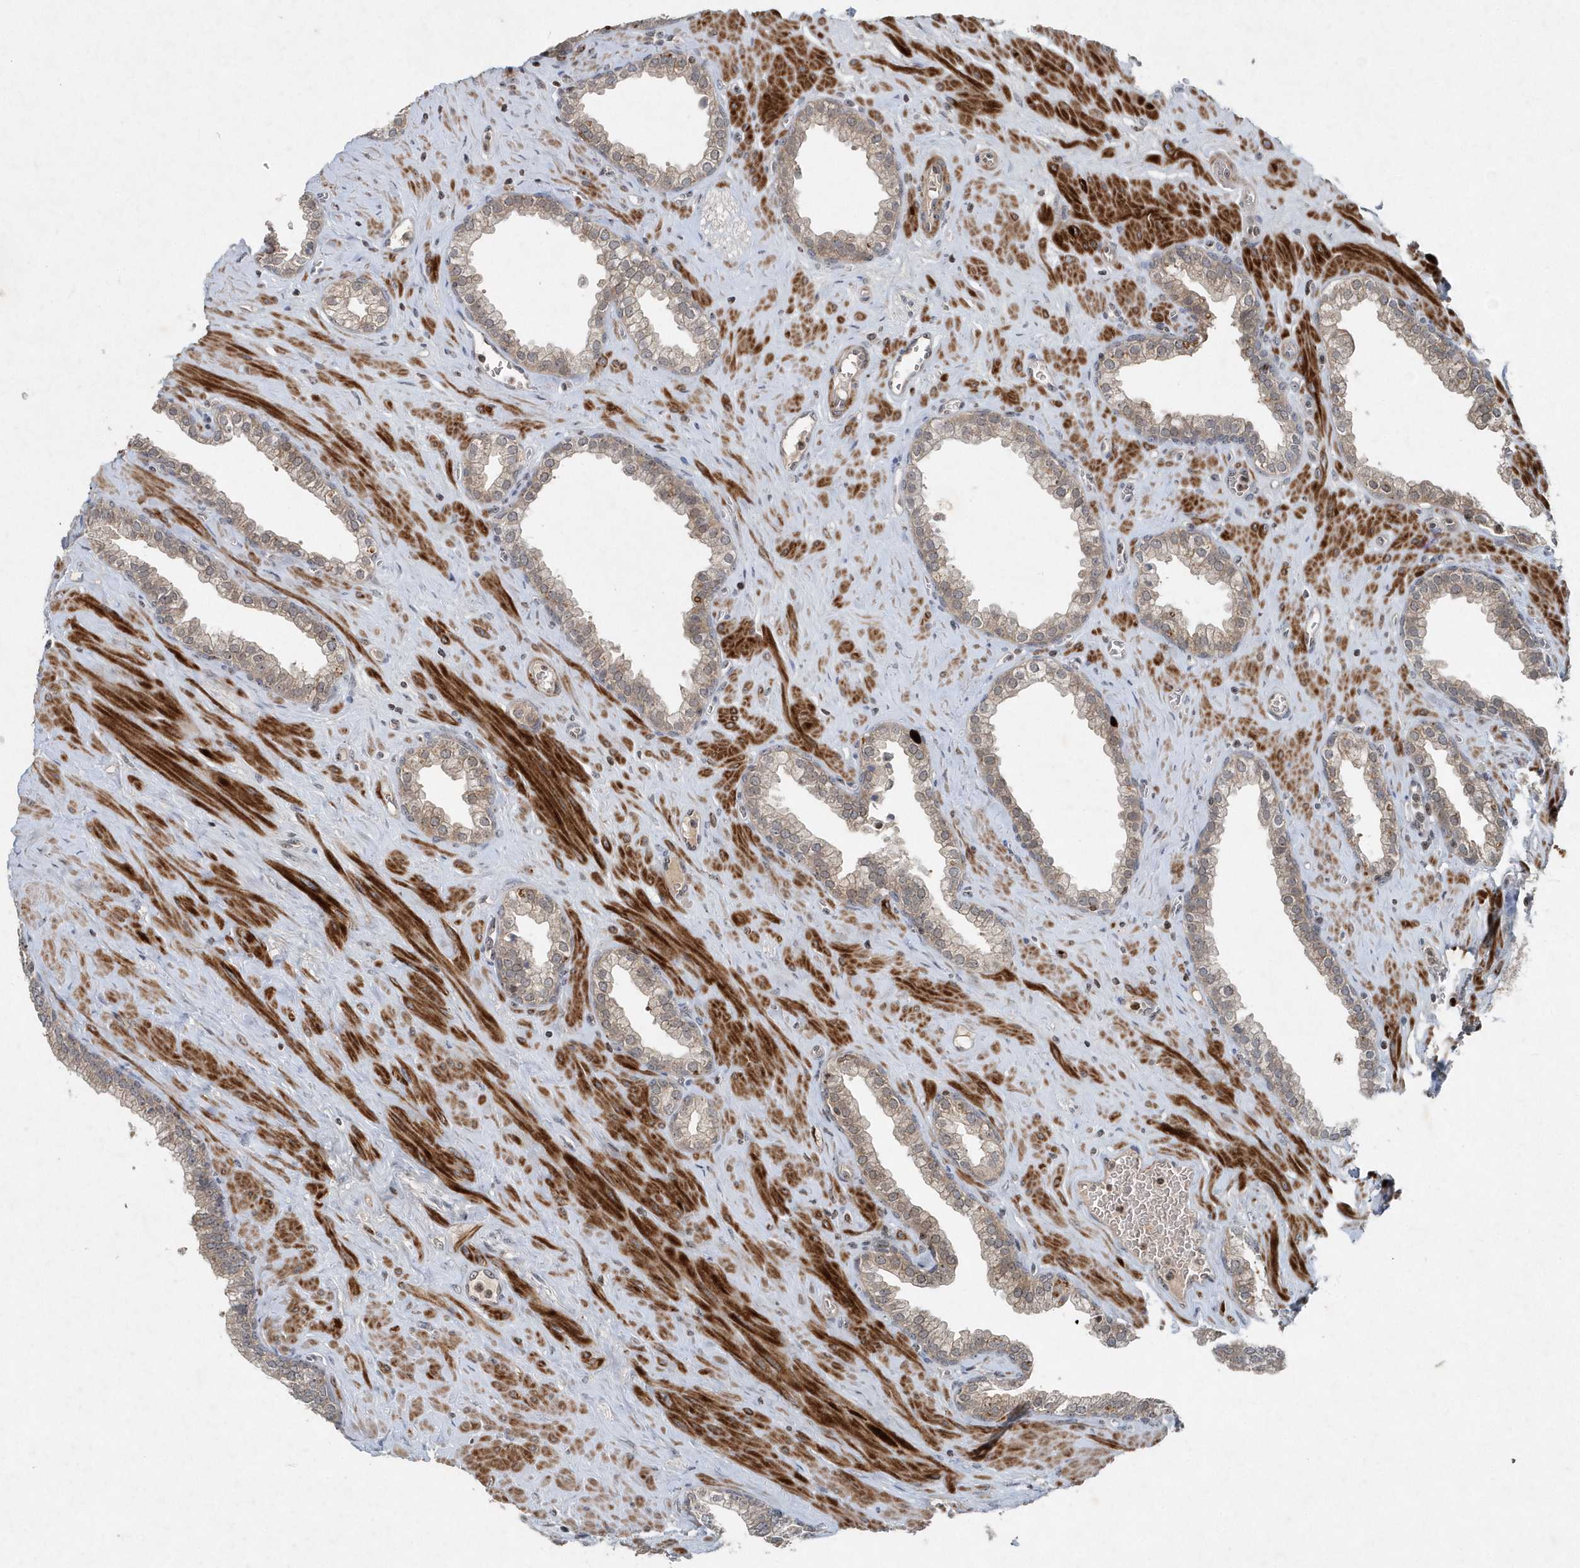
{"staining": {"intensity": "weak", "quantity": ">75%", "location": "cytoplasmic/membranous,nuclear"}, "tissue": "prostate", "cell_type": "Glandular cells", "image_type": "normal", "snomed": [{"axis": "morphology", "description": "Normal tissue, NOS"}, {"axis": "morphology", "description": "Urothelial carcinoma, Low grade"}, {"axis": "topography", "description": "Urinary bladder"}, {"axis": "topography", "description": "Prostate"}], "caption": "This photomicrograph exhibits immunohistochemistry (IHC) staining of normal human prostate, with low weak cytoplasmic/membranous,nuclear positivity in approximately >75% of glandular cells.", "gene": "QTRT2", "patient": {"sex": "male", "age": 60}}